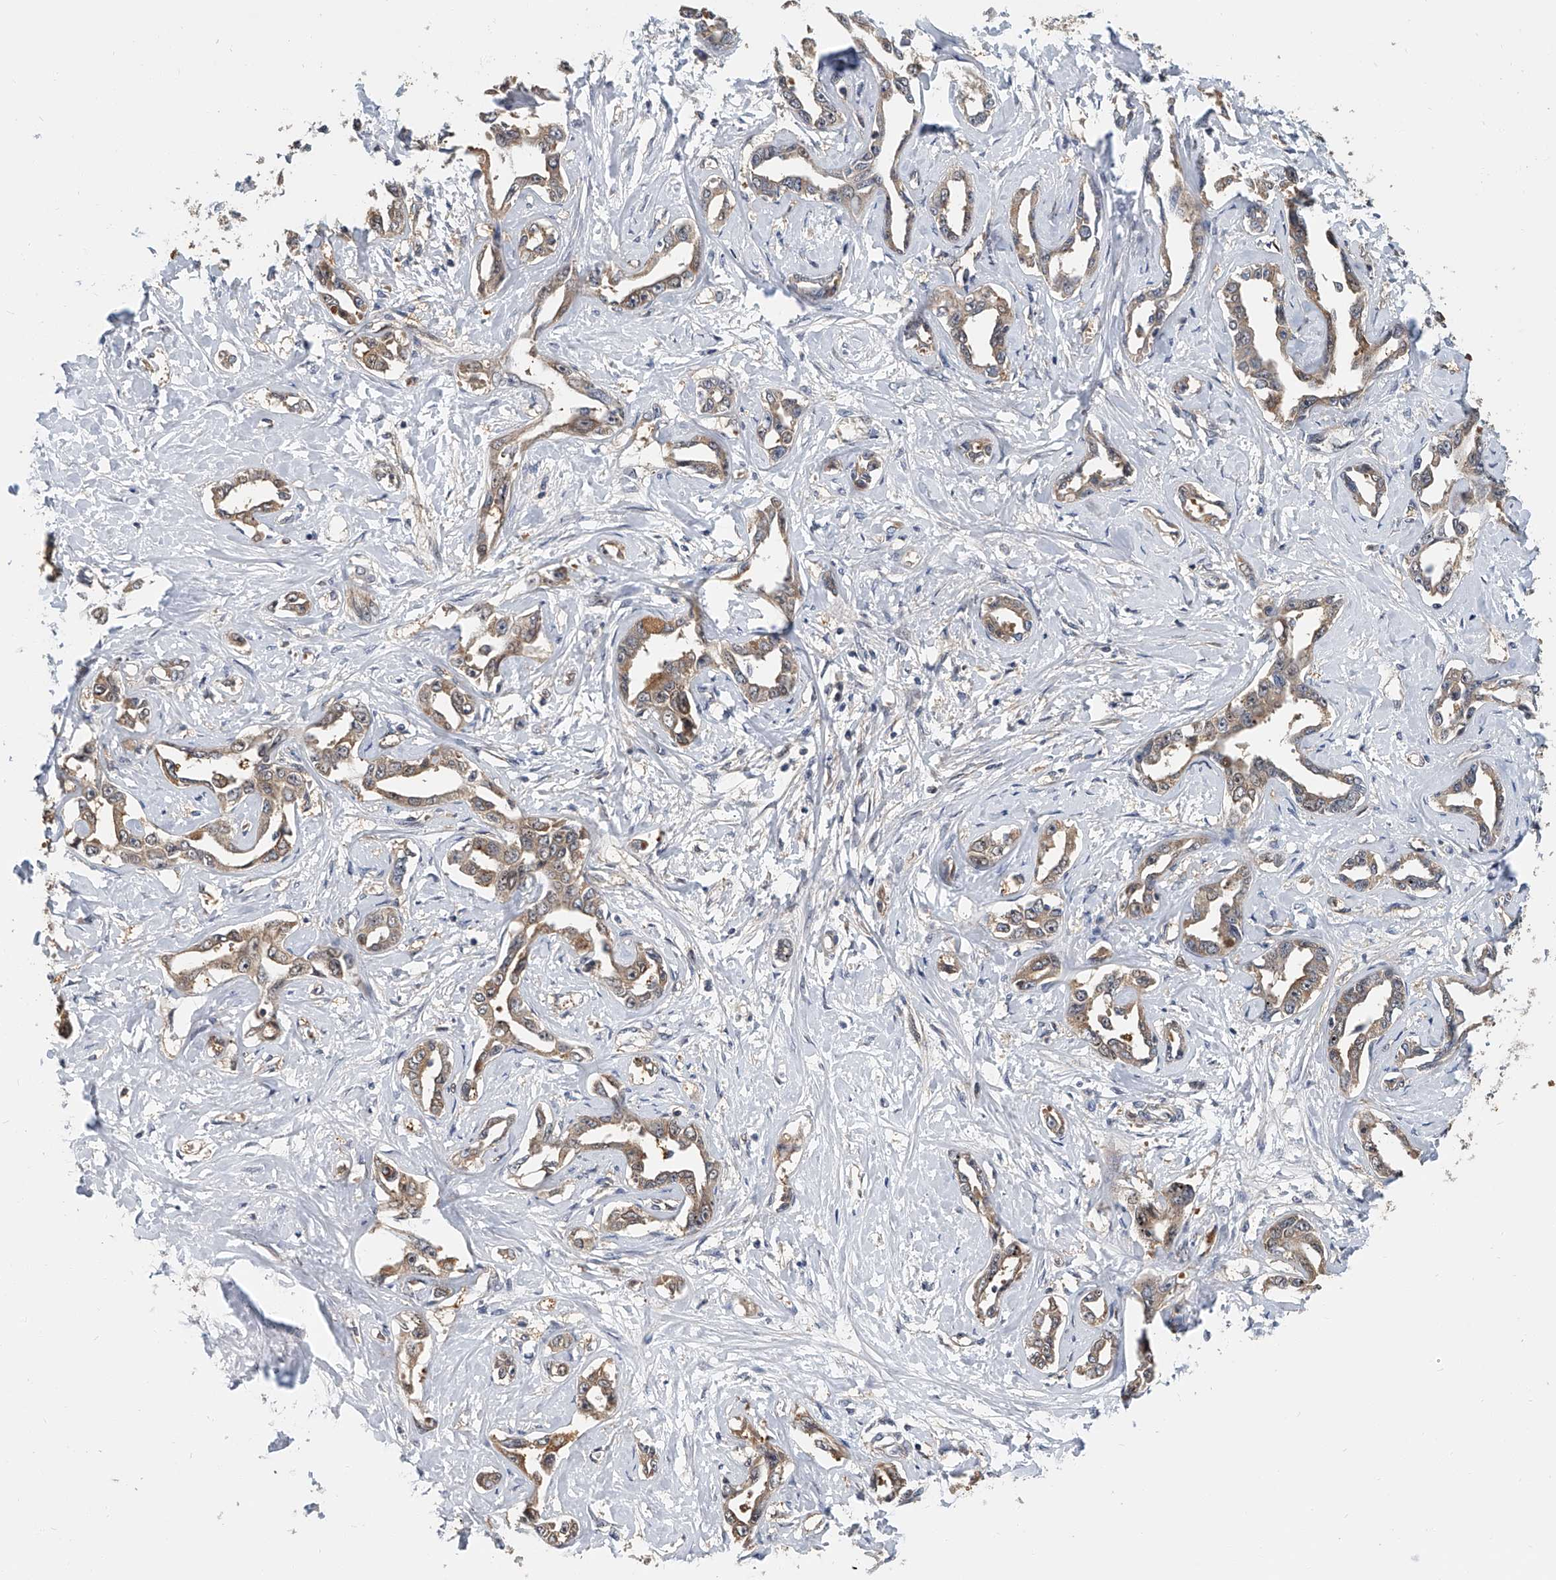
{"staining": {"intensity": "weak", "quantity": ">75%", "location": "cytoplasmic/membranous"}, "tissue": "liver cancer", "cell_type": "Tumor cells", "image_type": "cancer", "snomed": [{"axis": "morphology", "description": "Cholangiocarcinoma"}, {"axis": "topography", "description": "Liver"}], "caption": "The image displays staining of cholangiocarcinoma (liver), revealing weak cytoplasmic/membranous protein staining (brown color) within tumor cells.", "gene": "CD200", "patient": {"sex": "male", "age": 59}}